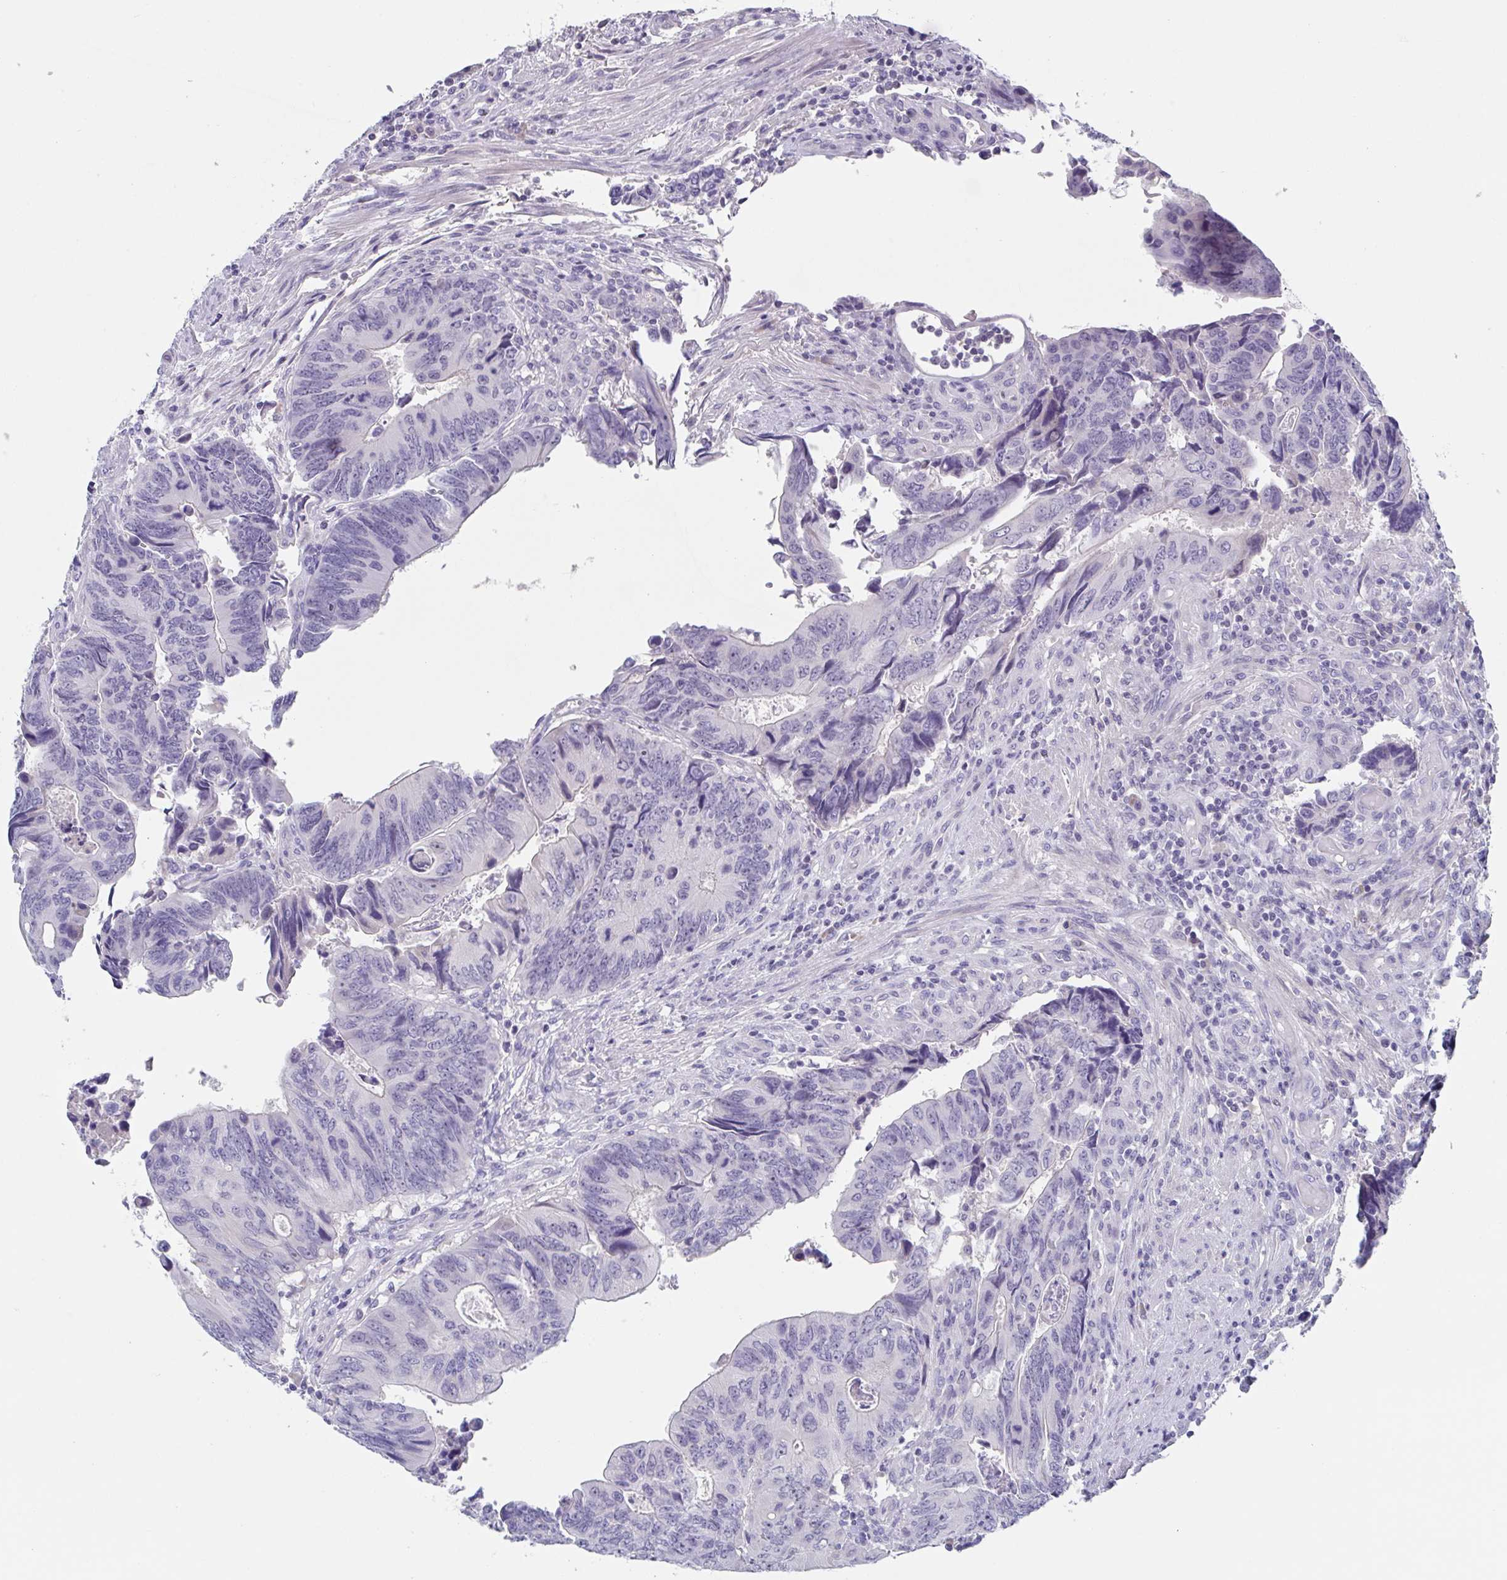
{"staining": {"intensity": "negative", "quantity": "none", "location": "none"}, "tissue": "colorectal cancer", "cell_type": "Tumor cells", "image_type": "cancer", "snomed": [{"axis": "morphology", "description": "Adenocarcinoma, NOS"}, {"axis": "topography", "description": "Colon"}], "caption": "Tumor cells are negative for protein expression in human colorectal adenocarcinoma.", "gene": "NOXRED1", "patient": {"sex": "male", "age": 87}}